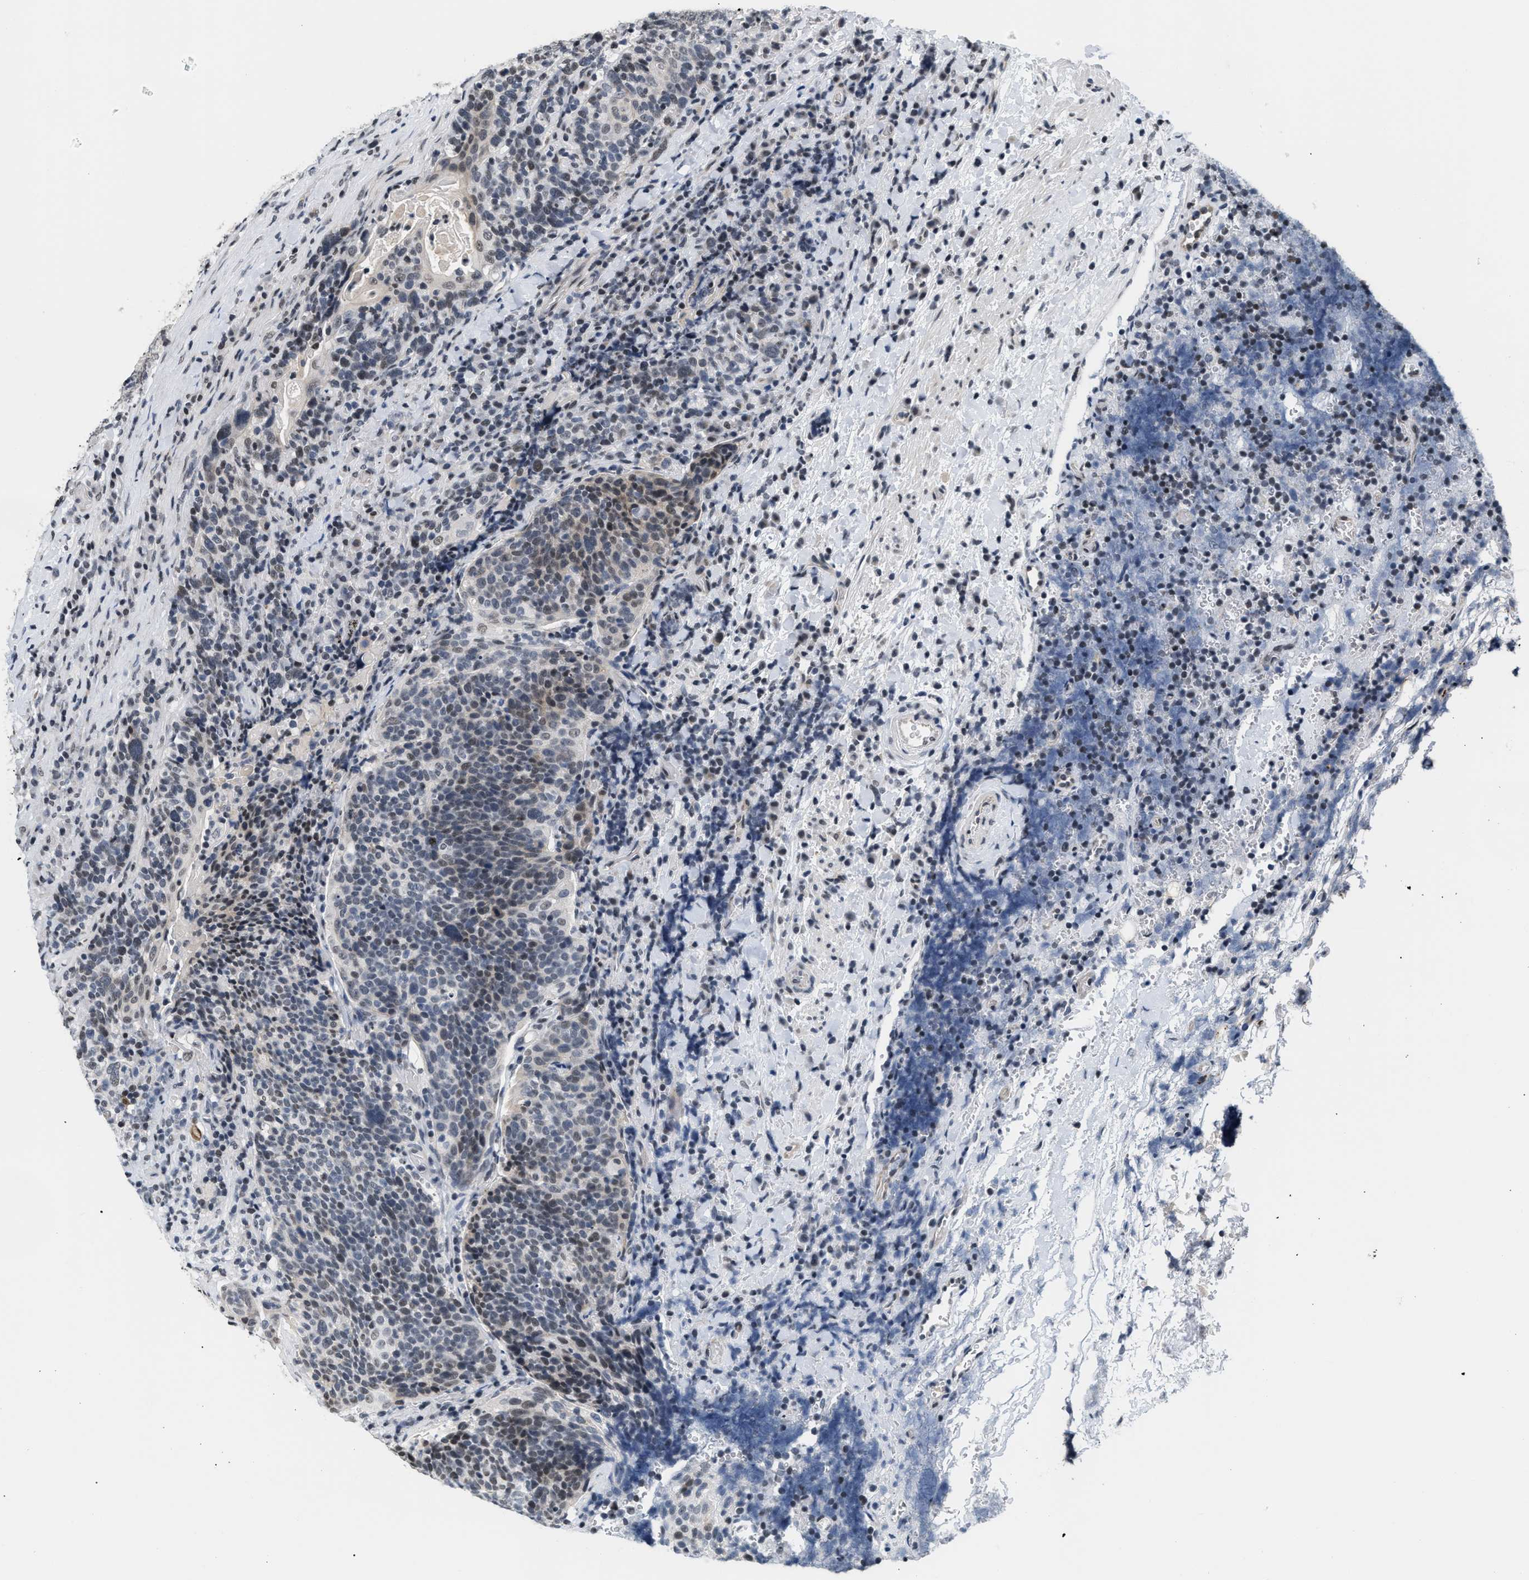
{"staining": {"intensity": "weak", "quantity": "25%-75%", "location": "nuclear"}, "tissue": "head and neck cancer", "cell_type": "Tumor cells", "image_type": "cancer", "snomed": [{"axis": "morphology", "description": "Squamous cell carcinoma, NOS"}, {"axis": "morphology", "description": "Squamous cell carcinoma, metastatic, NOS"}, {"axis": "topography", "description": "Lymph node"}, {"axis": "topography", "description": "Head-Neck"}], "caption": "Head and neck cancer stained with immunohistochemistry (IHC) displays weak nuclear staining in about 25%-75% of tumor cells. (IHC, brightfield microscopy, high magnification).", "gene": "RAF1", "patient": {"sex": "male", "age": 62}}